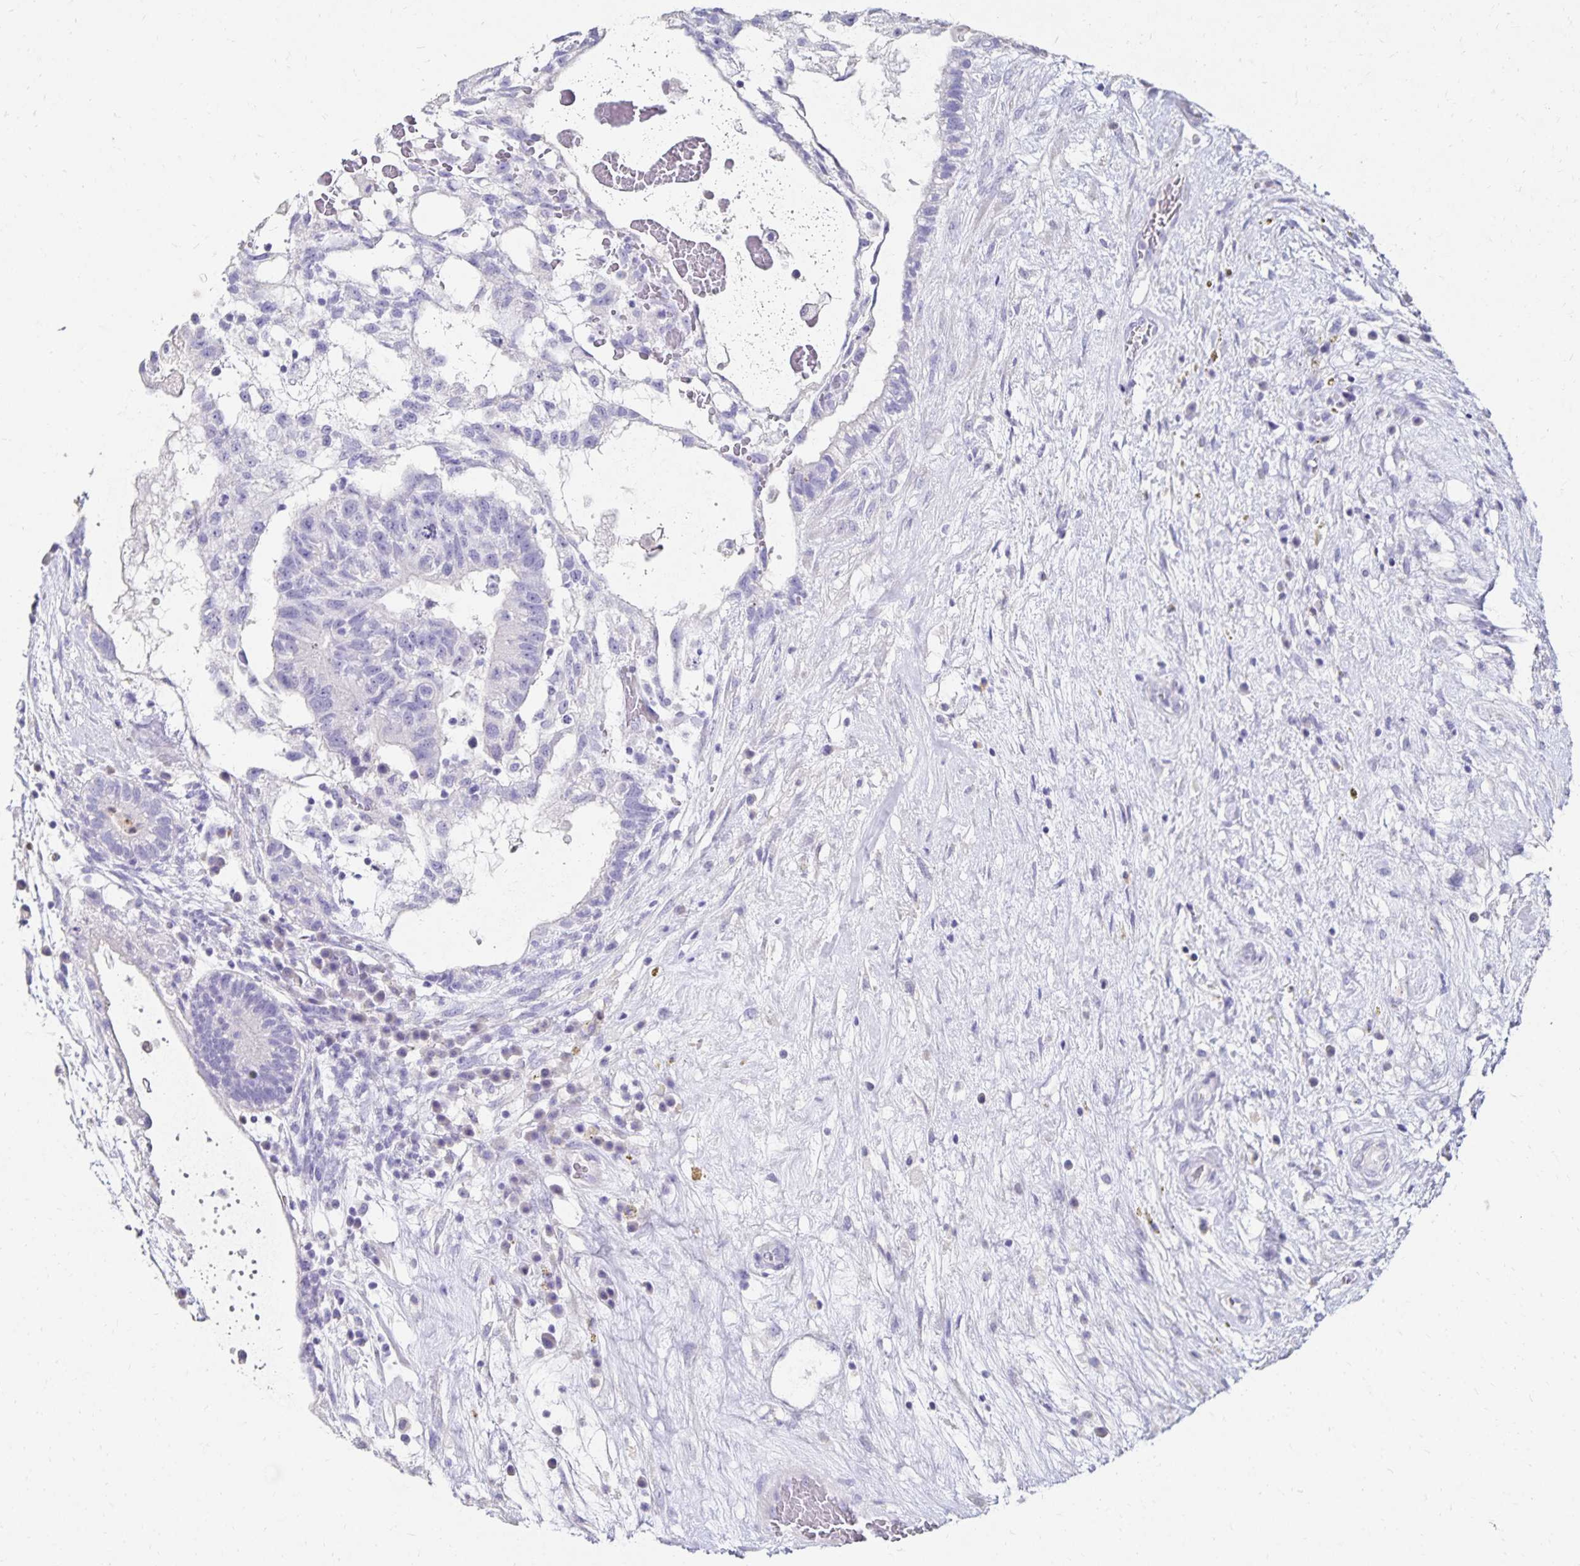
{"staining": {"intensity": "negative", "quantity": "none", "location": "none"}, "tissue": "testis cancer", "cell_type": "Tumor cells", "image_type": "cancer", "snomed": [{"axis": "morphology", "description": "Normal tissue, NOS"}, {"axis": "morphology", "description": "Carcinoma, Embryonal, NOS"}, {"axis": "topography", "description": "Testis"}], "caption": "Tumor cells are negative for protein expression in human testis cancer (embryonal carcinoma).", "gene": "DYNLT4", "patient": {"sex": "male", "age": 32}}